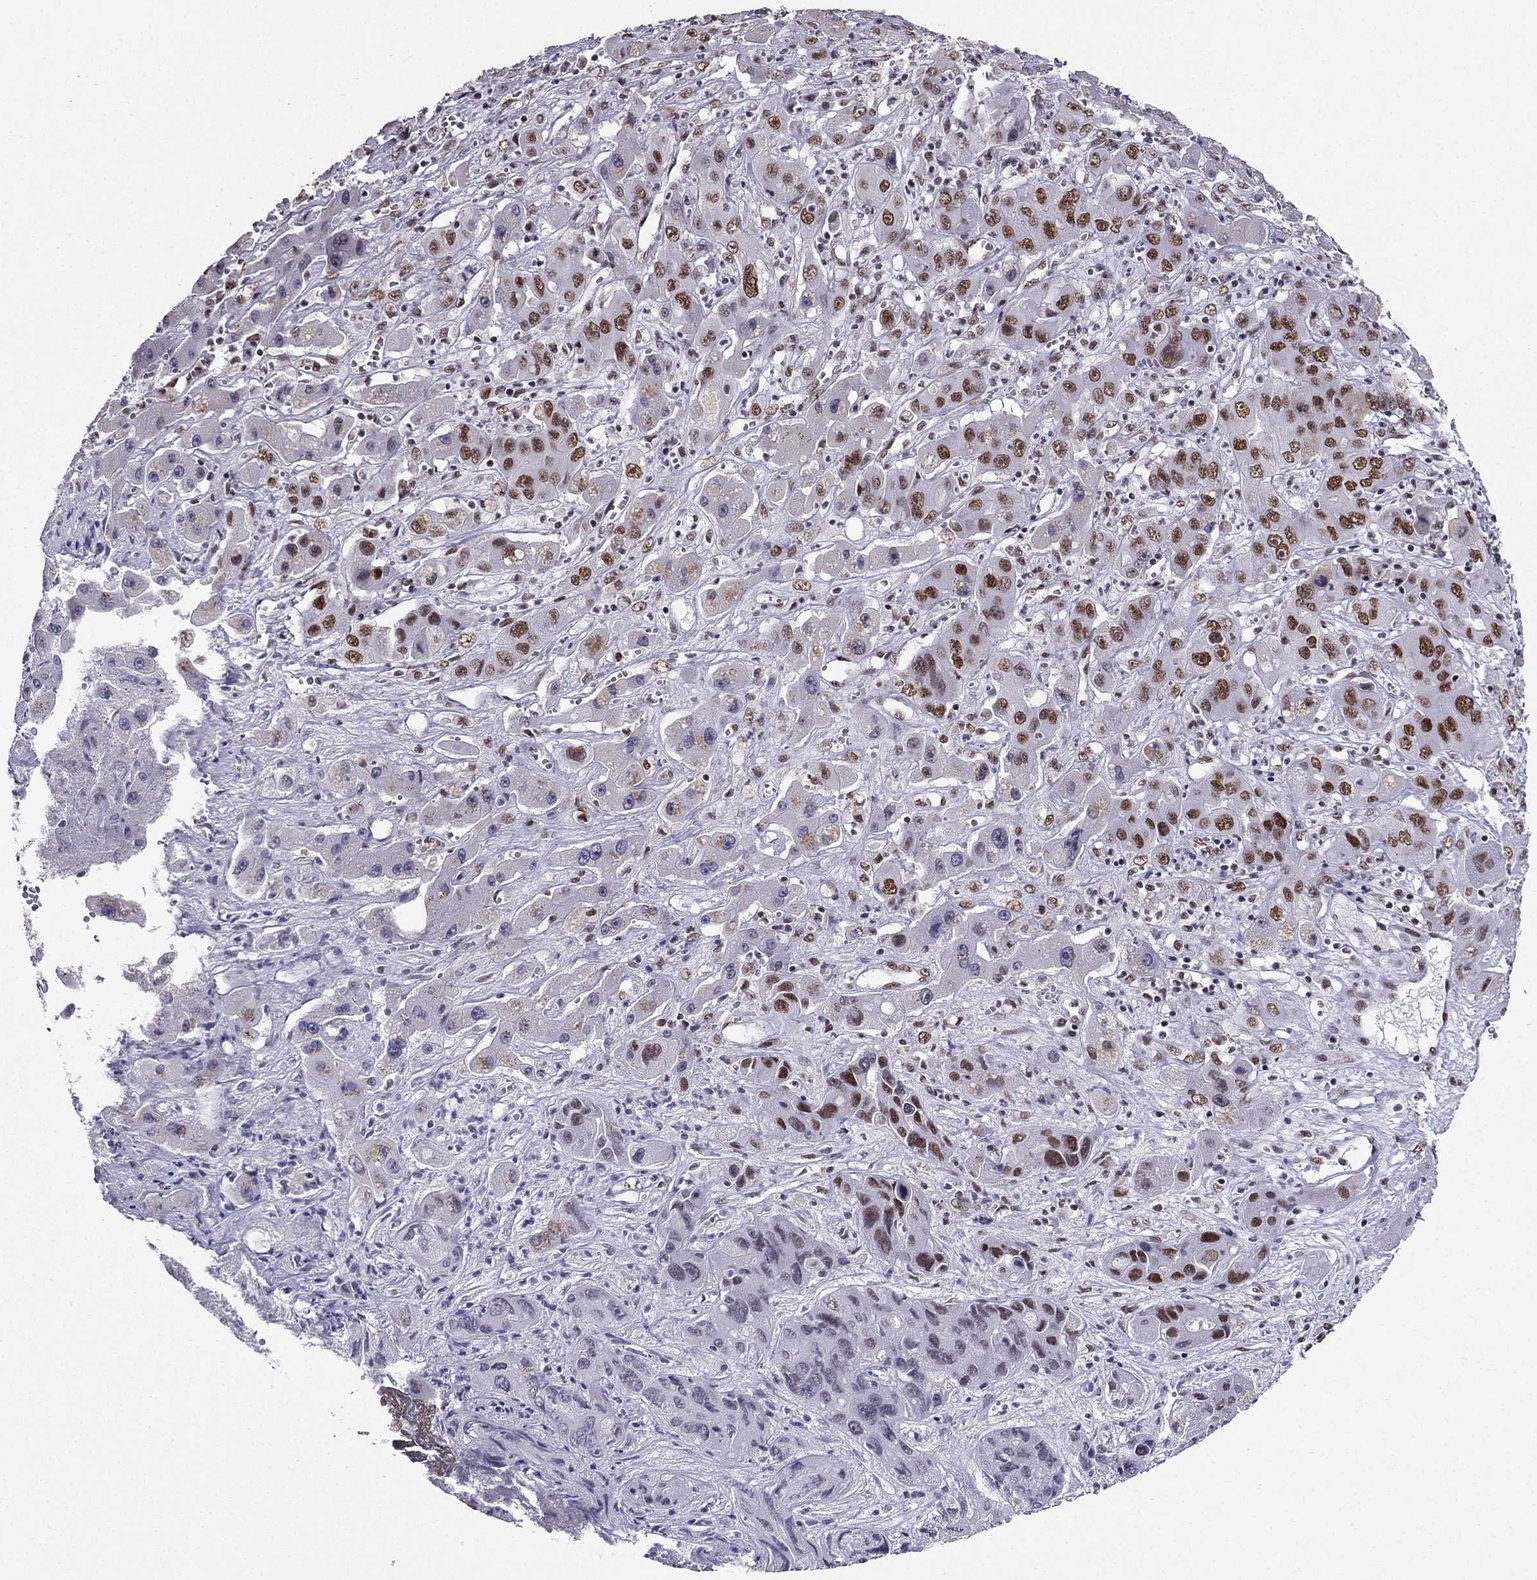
{"staining": {"intensity": "strong", "quantity": "<25%", "location": "nuclear"}, "tissue": "liver cancer", "cell_type": "Tumor cells", "image_type": "cancer", "snomed": [{"axis": "morphology", "description": "Cholangiocarcinoma"}, {"axis": "topography", "description": "Liver"}], "caption": "Immunohistochemical staining of human liver cholangiocarcinoma shows medium levels of strong nuclear protein positivity in about <25% of tumor cells.", "gene": "ZNF420", "patient": {"sex": "male", "age": 67}}